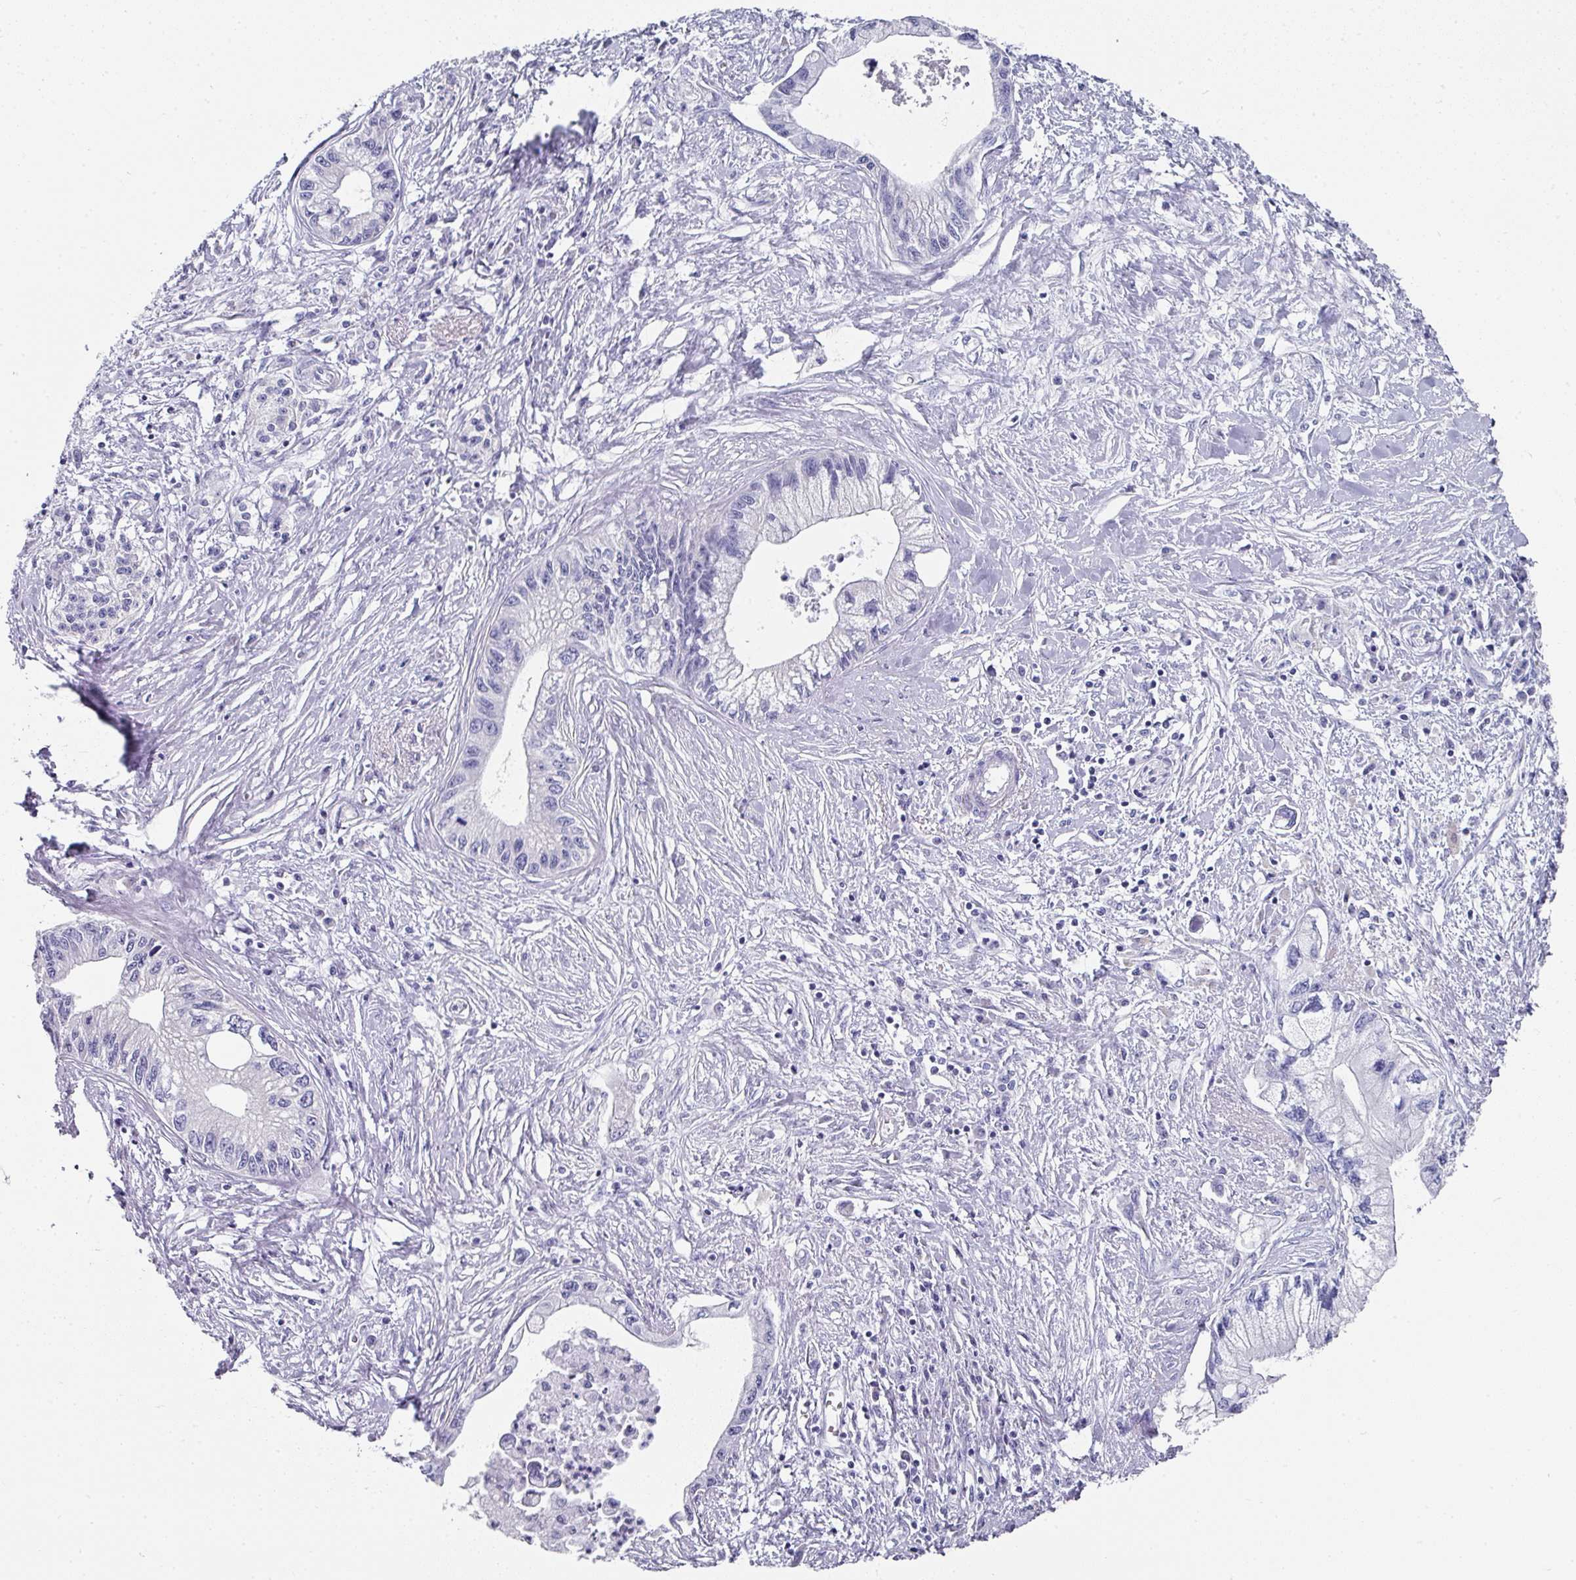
{"staining": {"intensity": "negative", "quantity": "none", "location": "none"}, "tissue": "pancreatic cancer", "cell_type": "Tumor cells", "image_type": "cancer", "snomed": [{"axis": "morphology", "description": "Adenocarcinoma, NOS"}, {"axis": "topography", "description": "Pancreas"}], "caption": "Tumor cells are negative for protein expression in human pancreatic cancer (adenocarcinoma).", "gene": "SETBP1", "patient": {"sex": "male", "age": 61}}